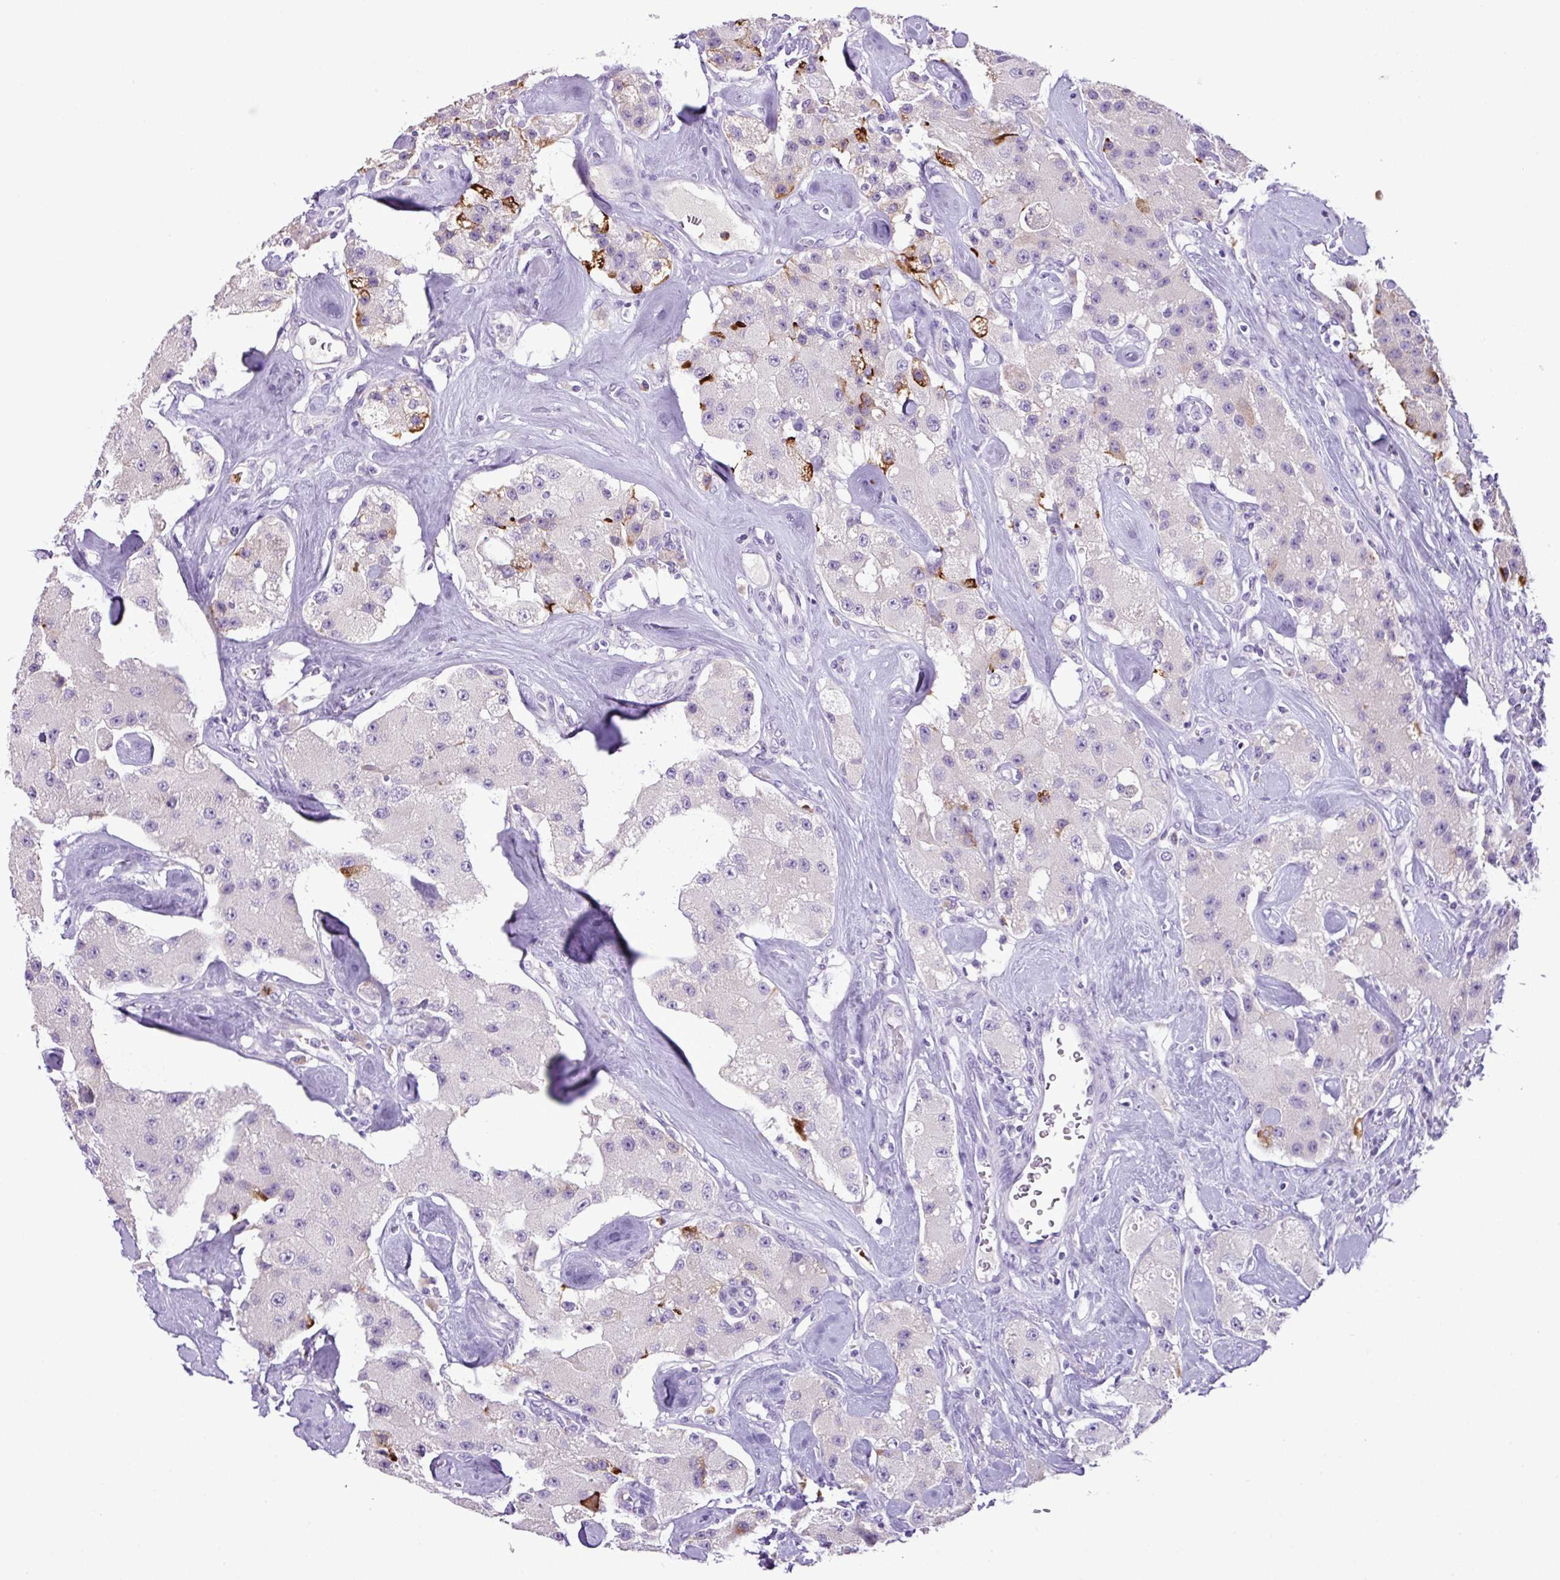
{"staining": {"intensity": "negative", "quantity": "none", "location": "none"}, "tissue": "carcinoid", "cell_type": "Tumor cells", "image_type": "cancer", "snomed": [{"axis": "morphology", "description": "Carcinoid, malignant, NOS"}, {"axis": "topography", "description": "Pancreas"}], "caption": "This is an immunohistochemistry (IHC) micrograph of human malignant carcinoid. There is no staining in tumor cells.", "gene": "HTR3E", "patient": {"sex": "male", "age": 41}}